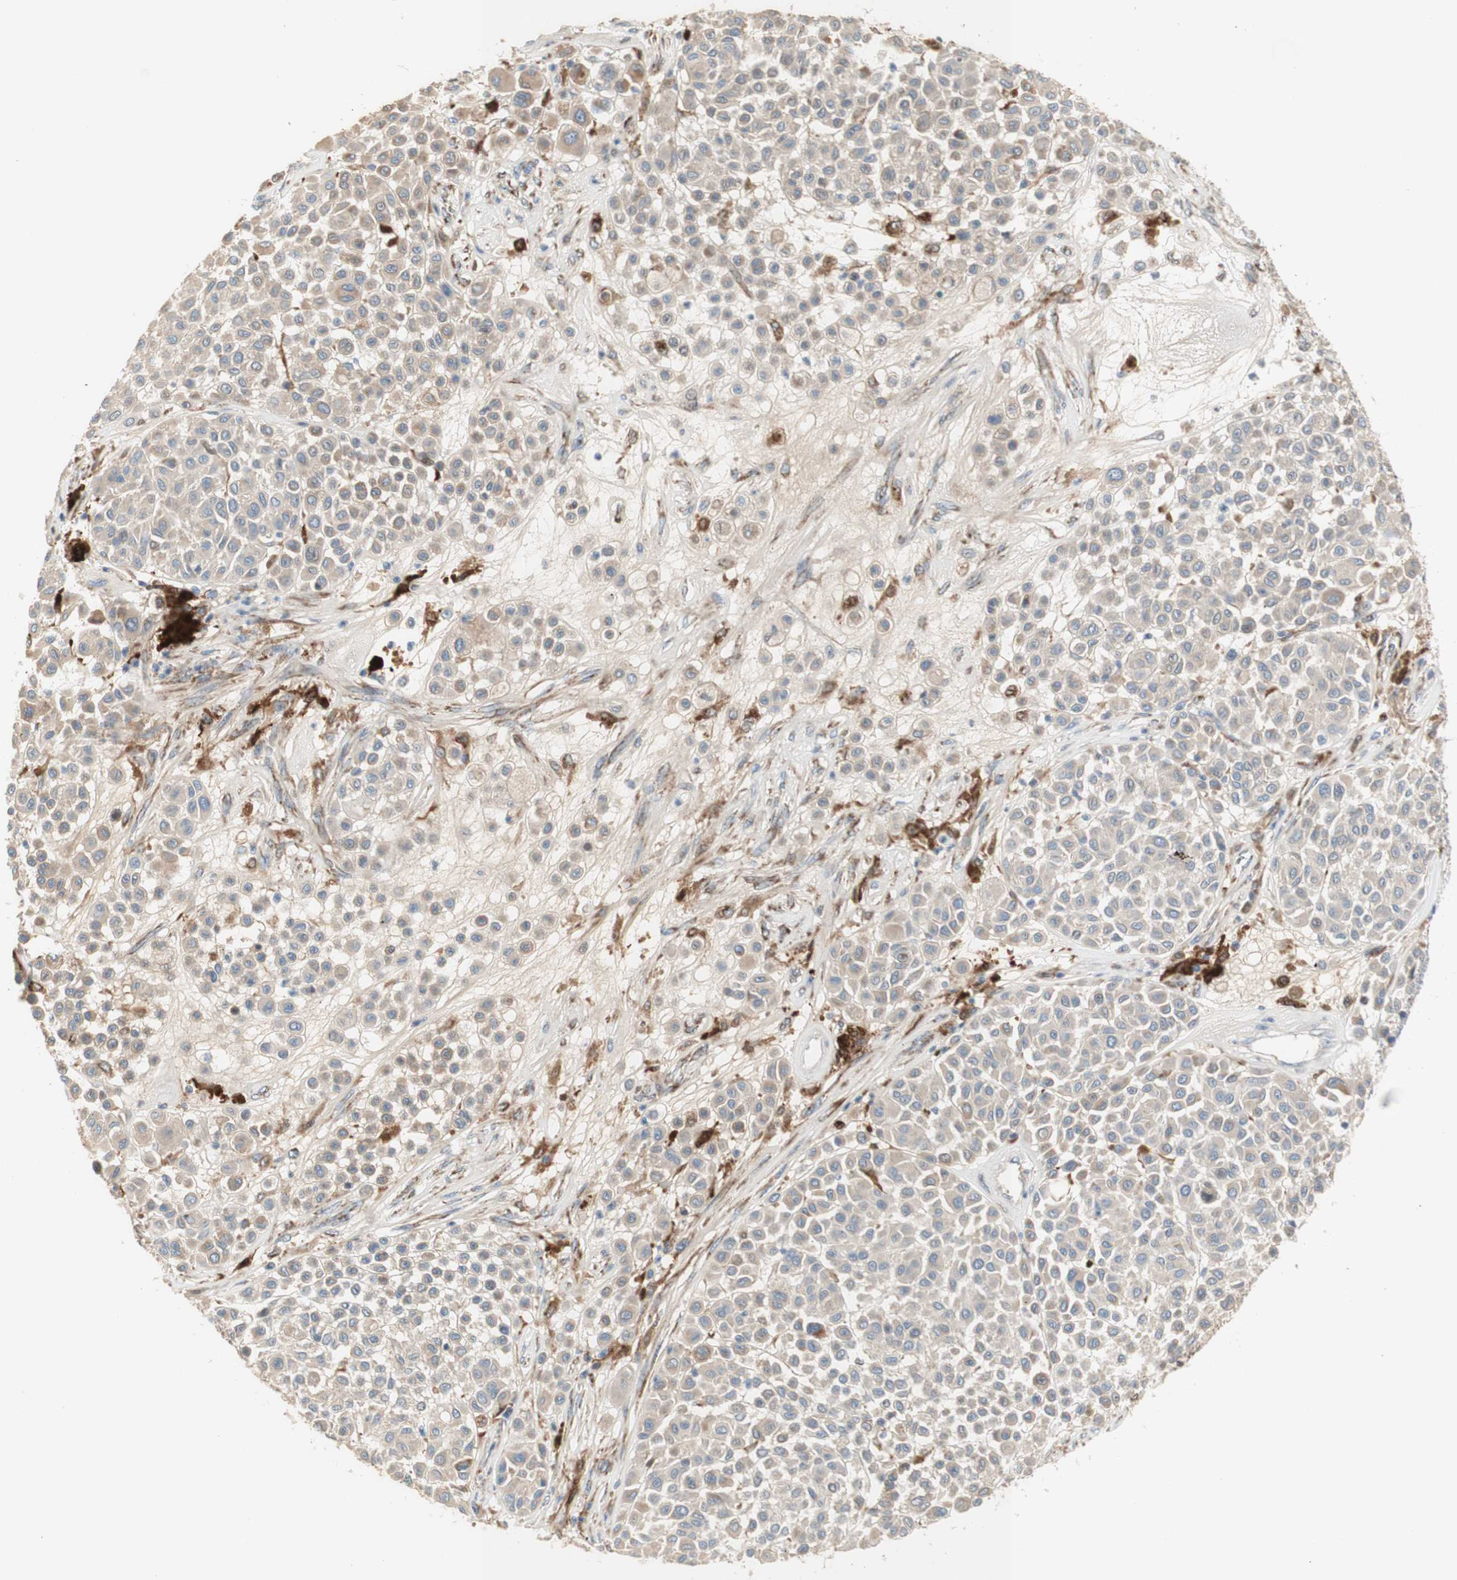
{"staining": {"intensity": "weak", "quantity": ">75%", "location": "cytoplasmic/membranous"}, "tissue": "melanoma", "cell_type": "Tumor cells", "image_type": "cancer", "snomed": [{"axis": "morphology", "description": "Malignant melanoma, Metastatic site"}, {"axis": "topography", "description": "Soft tissue"}], "caption": "This photomicrograph shows malignant melanoma (metastatic site) stained with IHC to label a protein in brown. The cytoplasmic/membranous of tumor cells show weak positivity for the protein. Nuclei are counter-stained blue.", "gene": "PTPN21", "patient": {"sex": "male", "age": 41}}